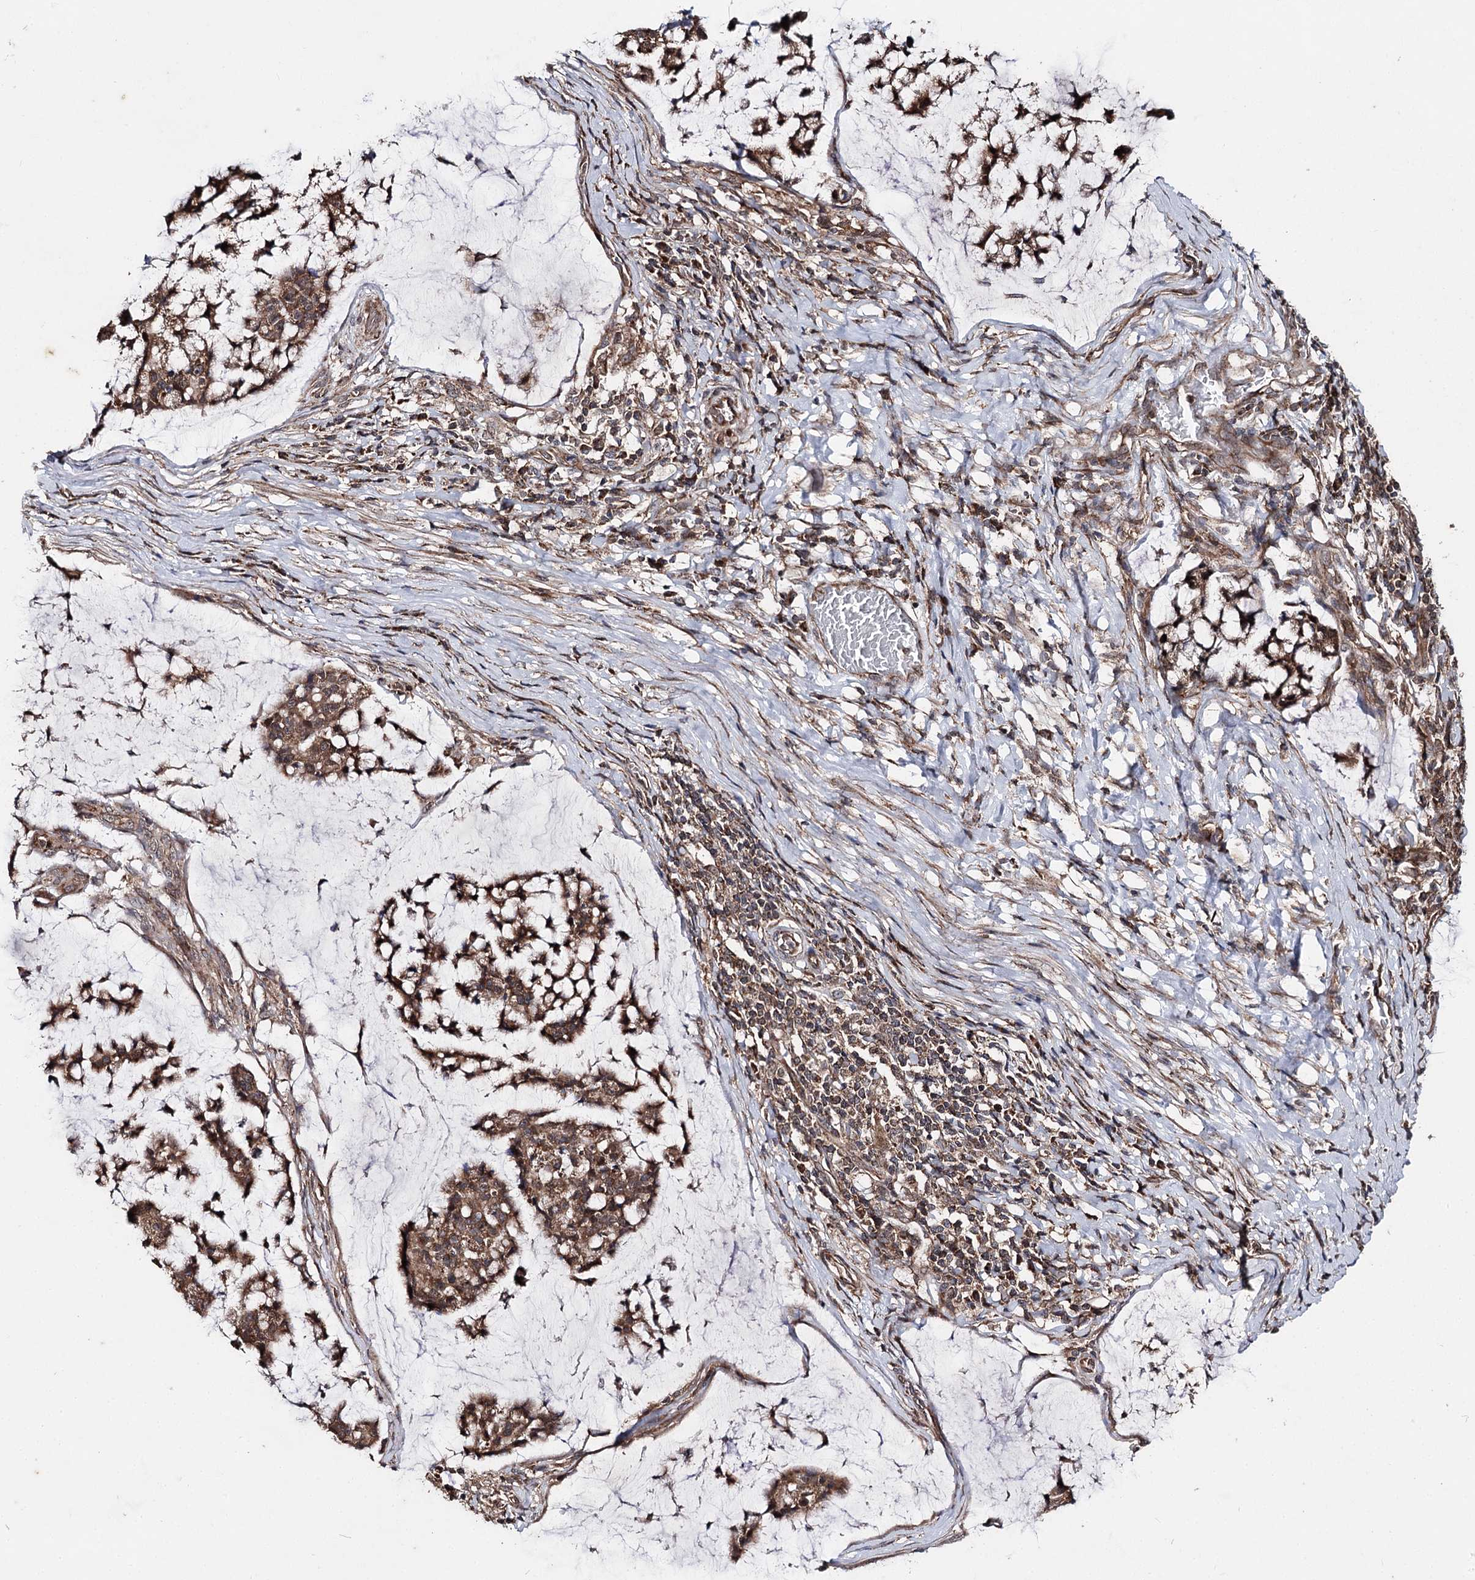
{"staining": {"intensity": "moderate", "quantity": ">75%", "location": "cytoplasmic/membranous"}, "tissue": "stomach cancer", "cell_type": "Tumor cells", "image_type": "cancer", "snomed": [{"axis": "morphology", "description": "Adenocarcinoma, NOS"}, {"axis": "topography", "description": "Stomach, lower"}], "caption": "A histopathology image showing moderate cytoplasmic/membranous positivity in approximately >75% of tumor cells in stomach adenocarcinoma, as visualized by brown immunohistochemical staining.", "gene": "MINDY3", "patient": {"sex": "male", "age": 67}}